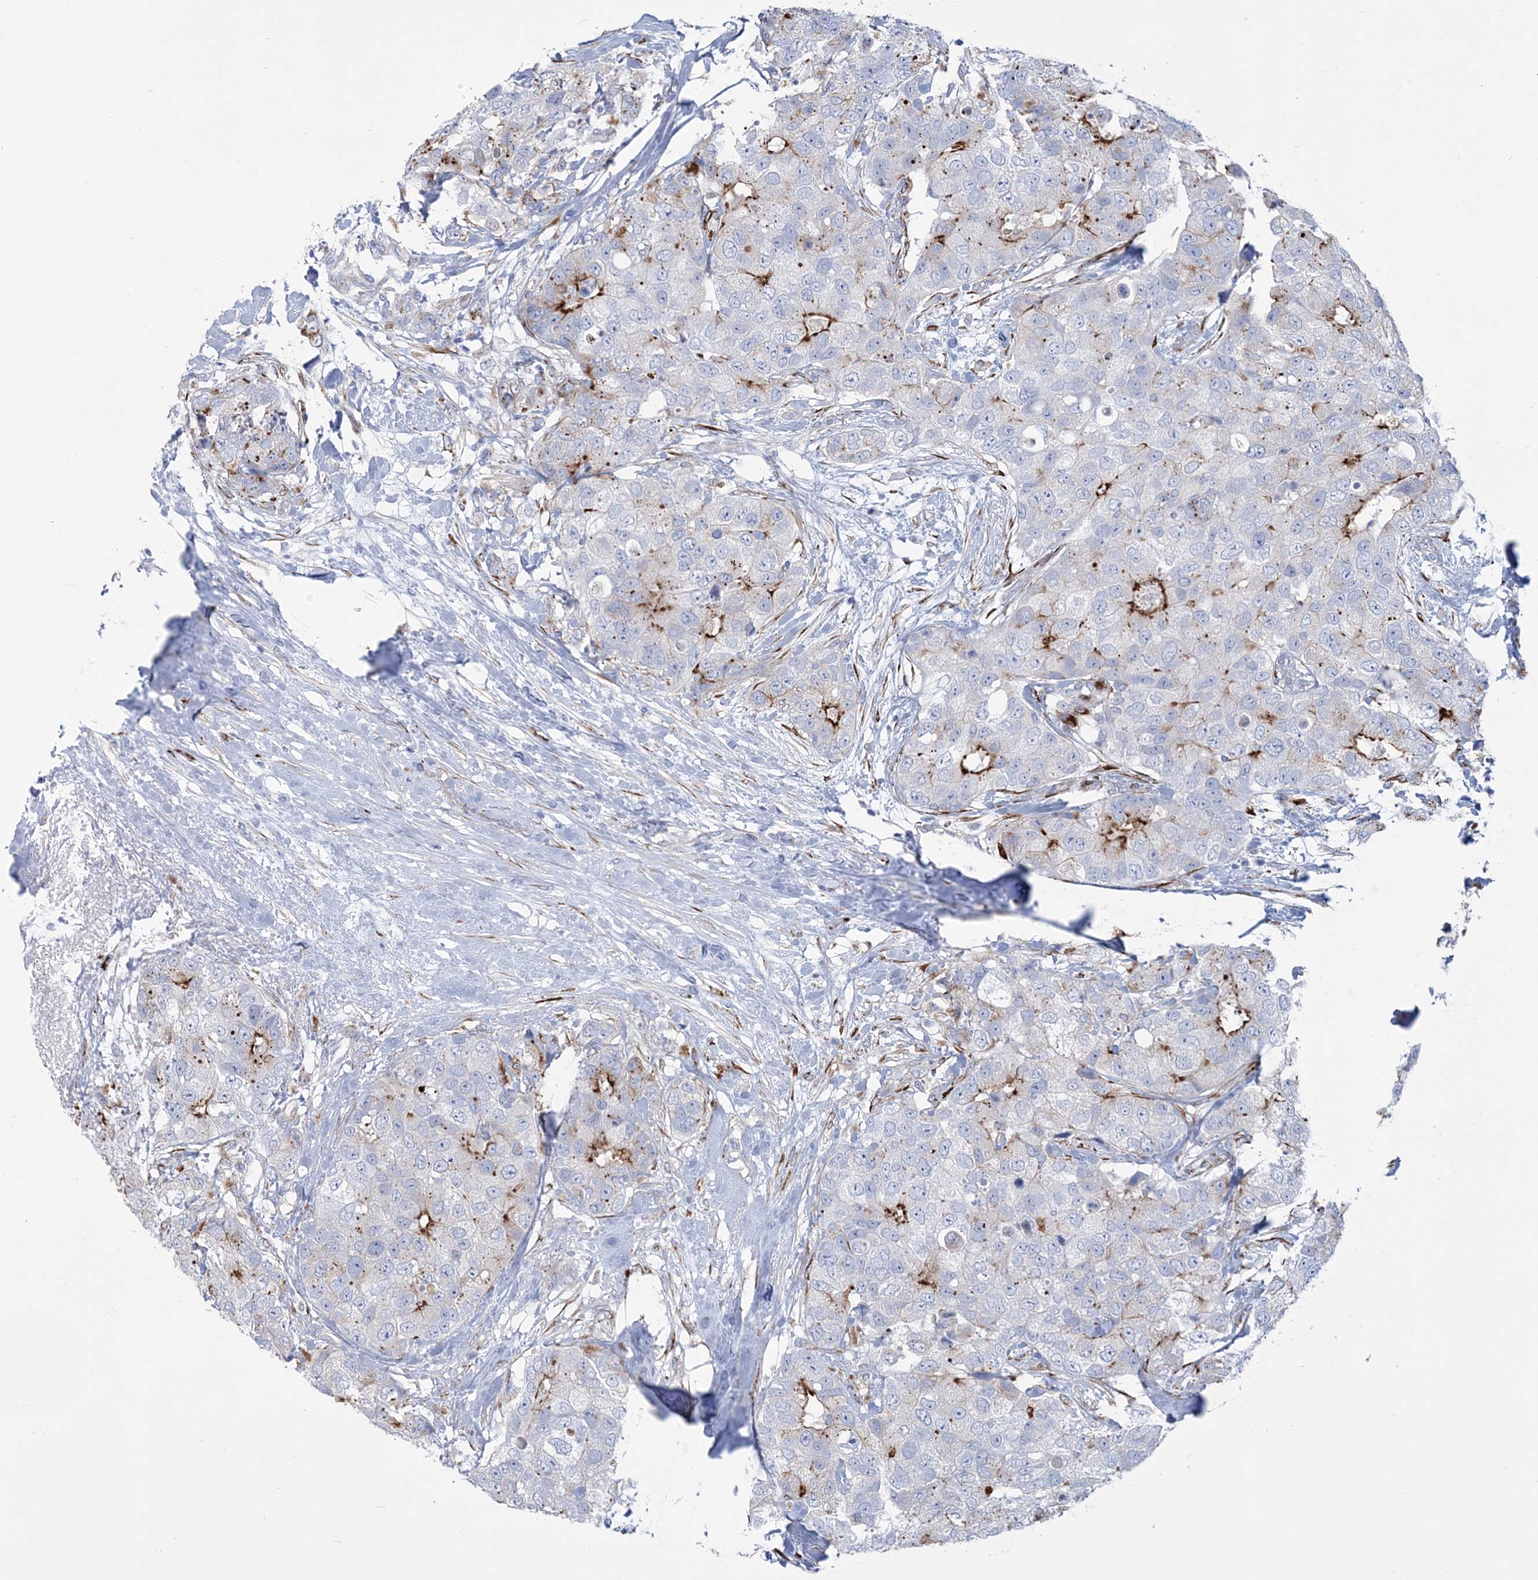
{"staining": {"intensity": "moderate", "quantity": "<25%", "location": "cytoplasmic/membranous"}, "tissue": "breast cancer", "cell_type": "Tumor cells", "image_type": "cancer", "snomed": [{"axis": "morphology", "description": "Duct carcinoma"}, {"axis": "topography", "description": "Breast"}], "caption": "DAB immunohistochemical staining of human invasive ductal carcinoma (breast) reveals moderate cytoplasmic/membranous protein expression in about <25% of tumor cells. (IHC, brightfield microscopy, high magnification).", "gene": "RAB11FIP5", "patient": {"sex": "female", "age": 62}}